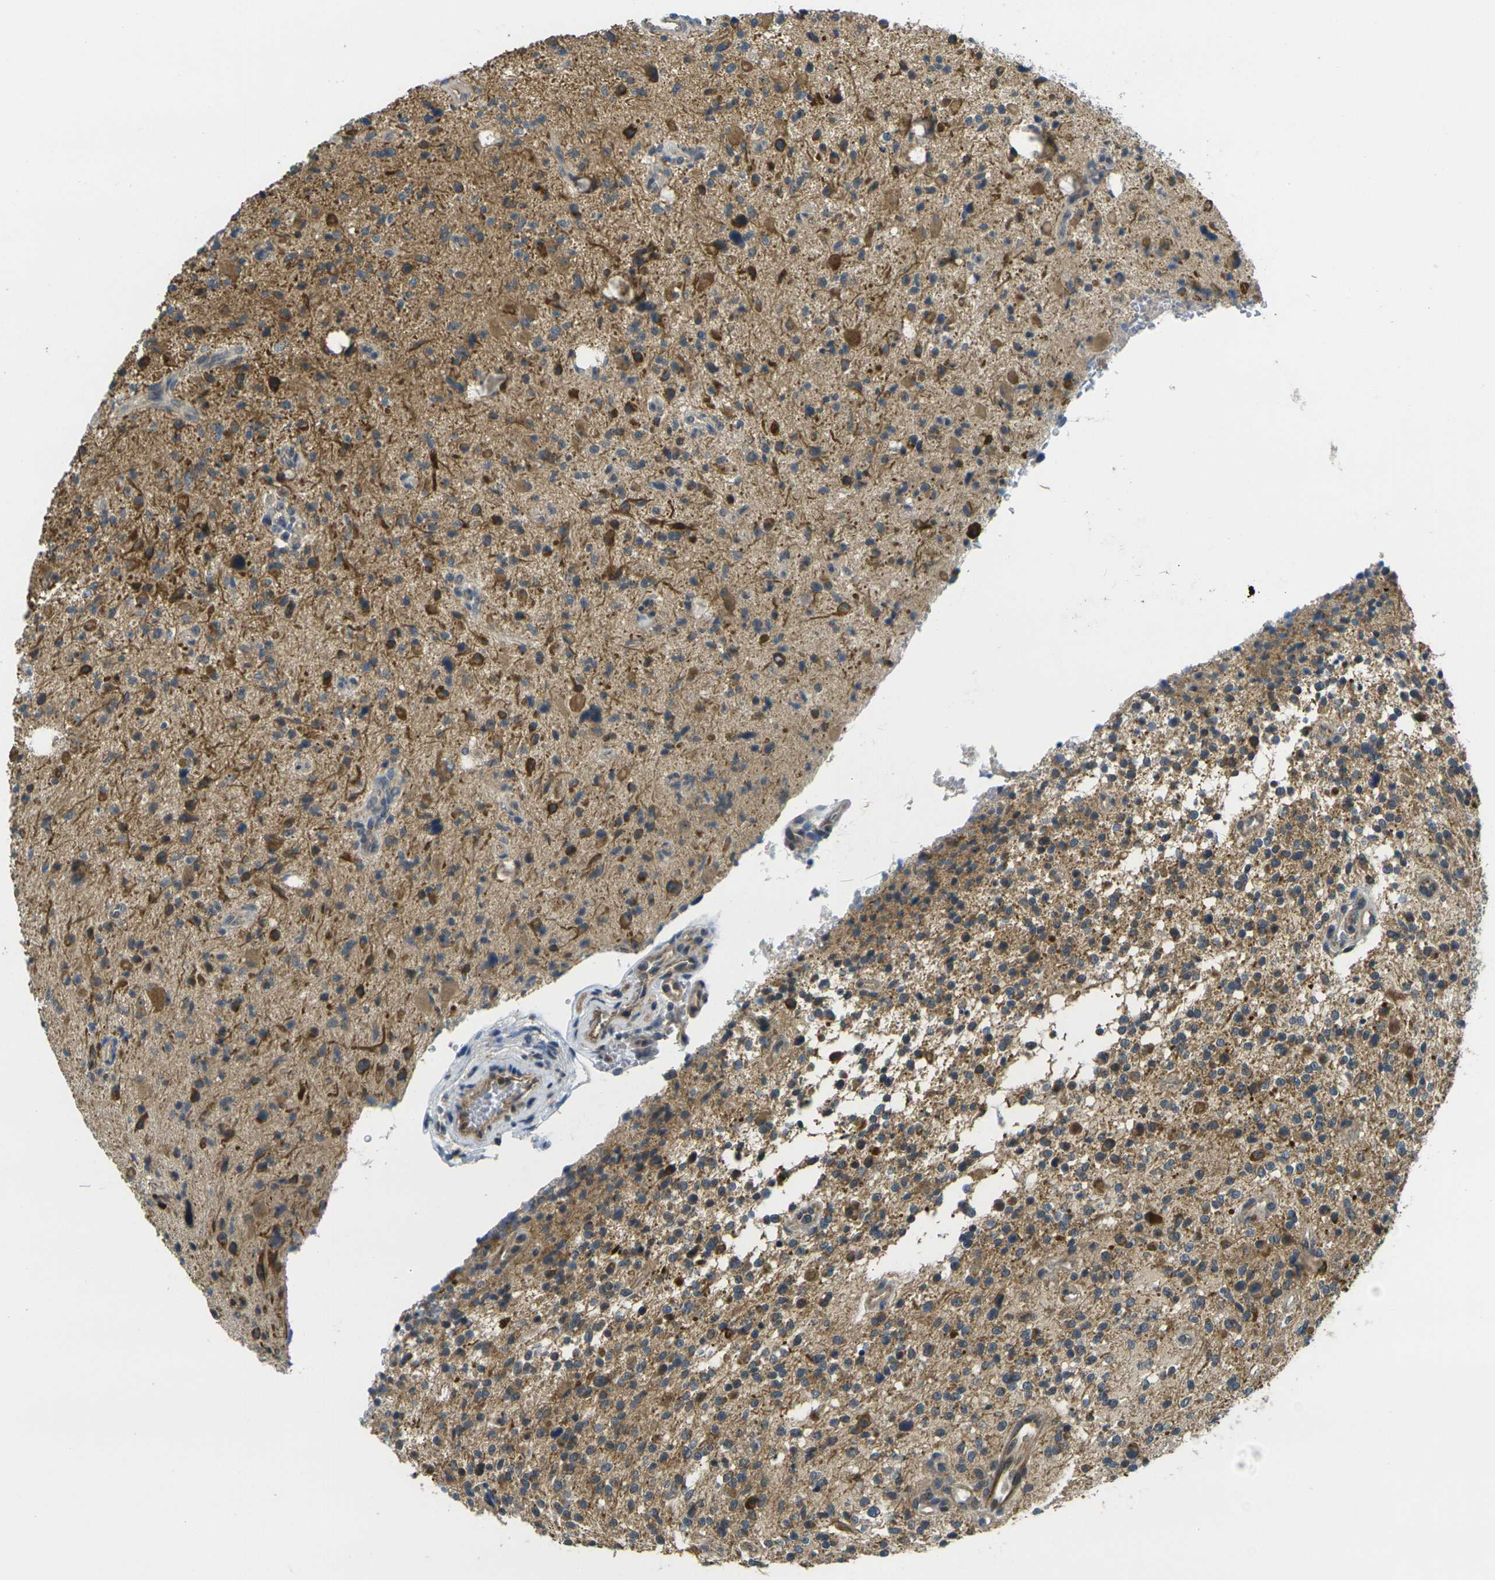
{"staining": {"intensity": "moderate", "quantity": "25%-75%", "location": "cytoplasmic/membranous"}, "tissue": "glioma", "cell_type": "Tumor cells", "image_type": "cancer", "snomed": [{"axis": "morphology", "description": "Glioma, malignant, High grade"}, {"axis": "topography", "description": "Brain"}], "caption": "Immunohistochemistry (IHC) (DAB (3,3'-diaminobenzidine)) staining of human high-grade glioma (malignant) shows moderate cytoplasmic/membranous protein positivity in approximately 25%-75% of tumor cells.", "gene": "MINAR2", "patient": {"sex": "male", "age": 48}}